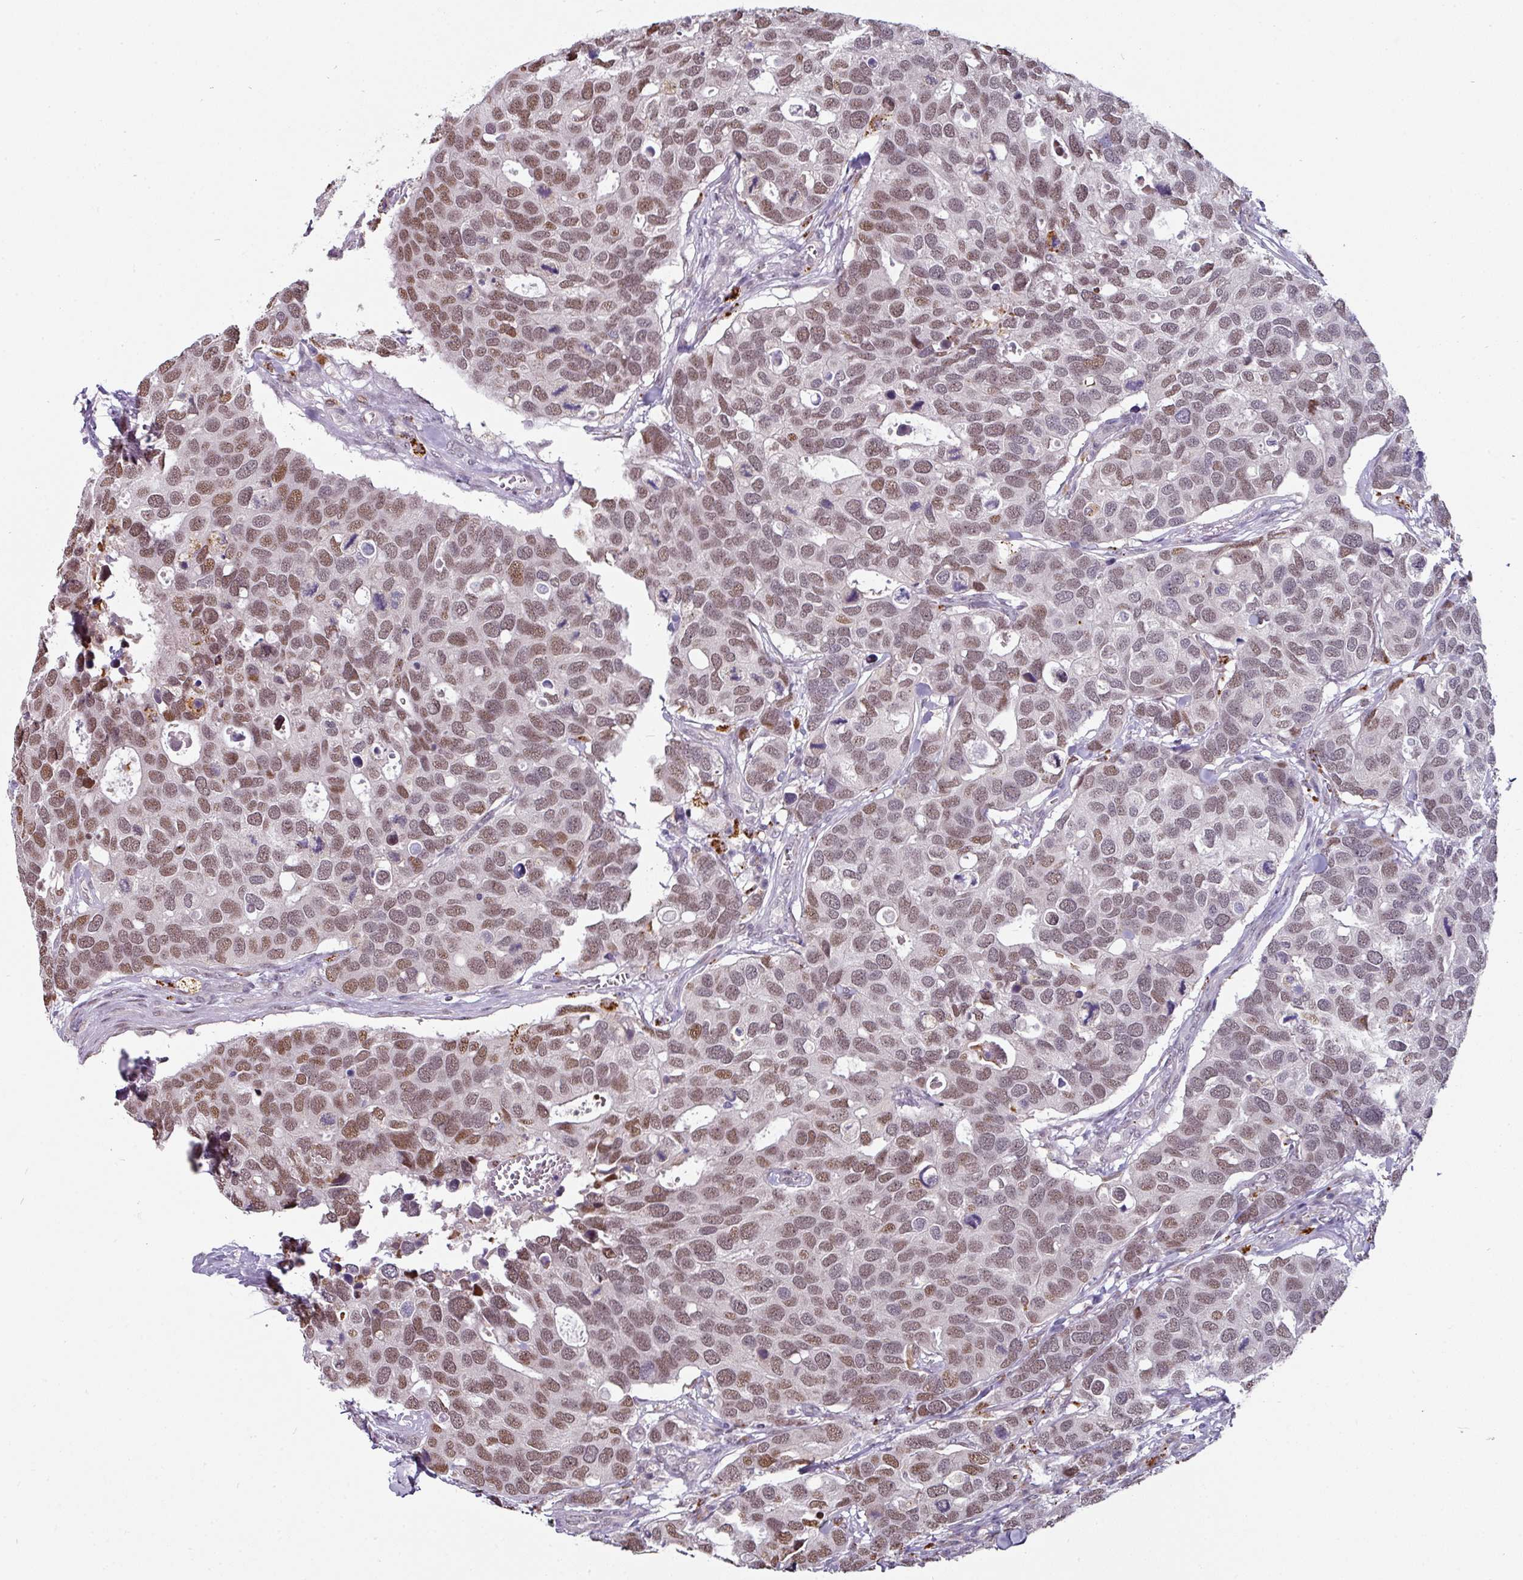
{"staining": {"intensity": "moderate", "quantity": ">75%", "location": "nuclear"}, "tissue": "breast cancer", "cell_type": "Tumor cells", "image_type": "cancer", "snomed": [{"axis": "morphology", "description": "Duct carcinoma"}, {"axis": "topography", "description": "Breast"}], "caption": "IHC histopathology image of breast cancer (invasive ductal carcinoma) stained for a protein (brown), which exhibits medium levels of moderate nuclear staining in about >75% of tumor cells.", "gene": "SWSAP1", "patient": {"sex": "female", "age": 83}}